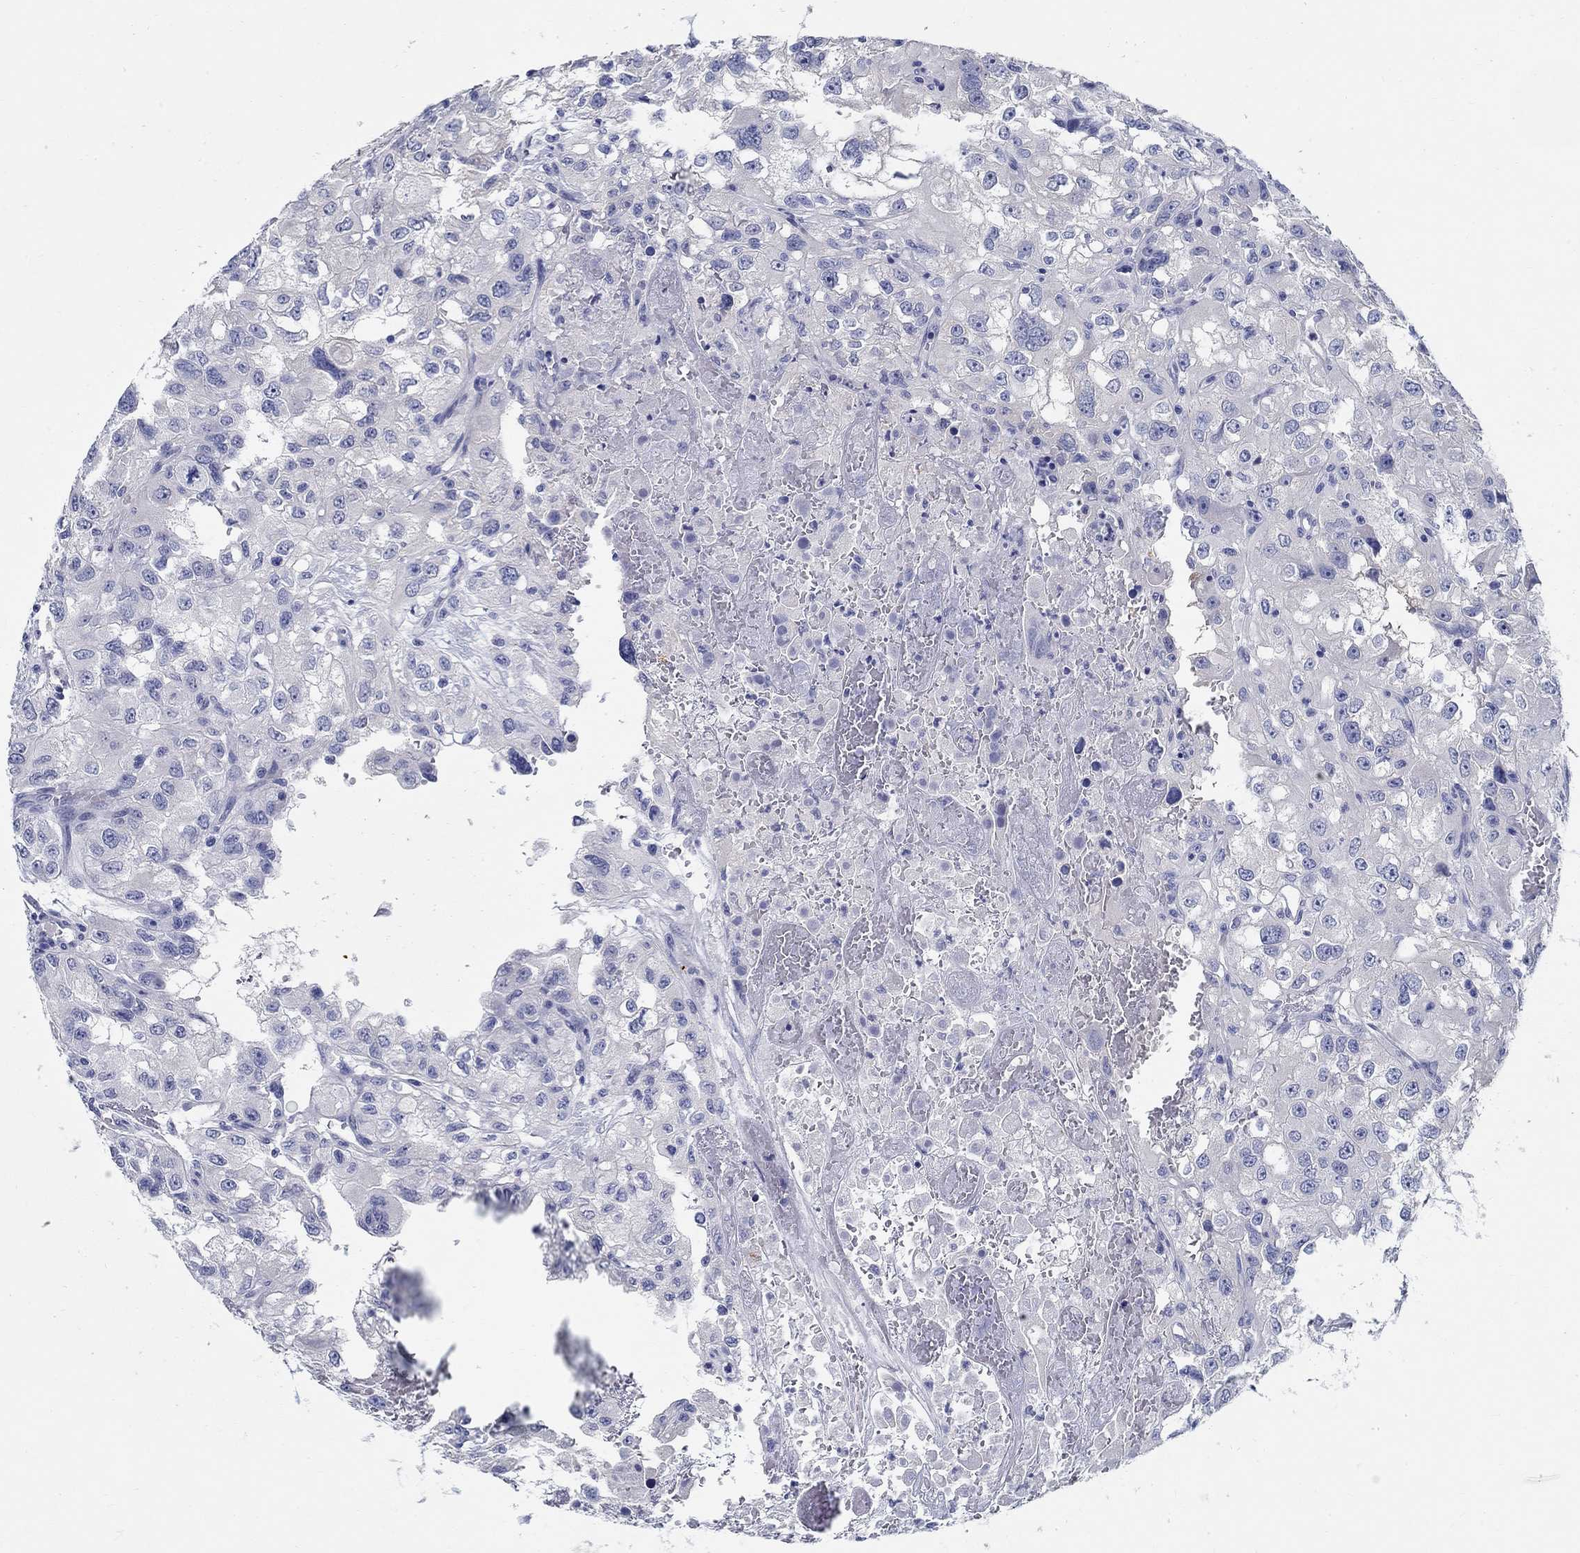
{"staining": {"intensity": "negative", "quantity": "none", "location": "none"}, "tissue": "renal cancer", "cell_type": "Tumor cells", "image_type": "cancer", "snomed": [{"axis": "morphology", "description": "Adenocarcinoma, NOS"}, {"axis": "topography", "description": "Kidney"}], "caption": "This is a micrograph of IHC staining of renal cancer, which shows no positivity in tumor cells.", "gene": "CRYGD", "patient": {"sex": "male", "age": 64}}